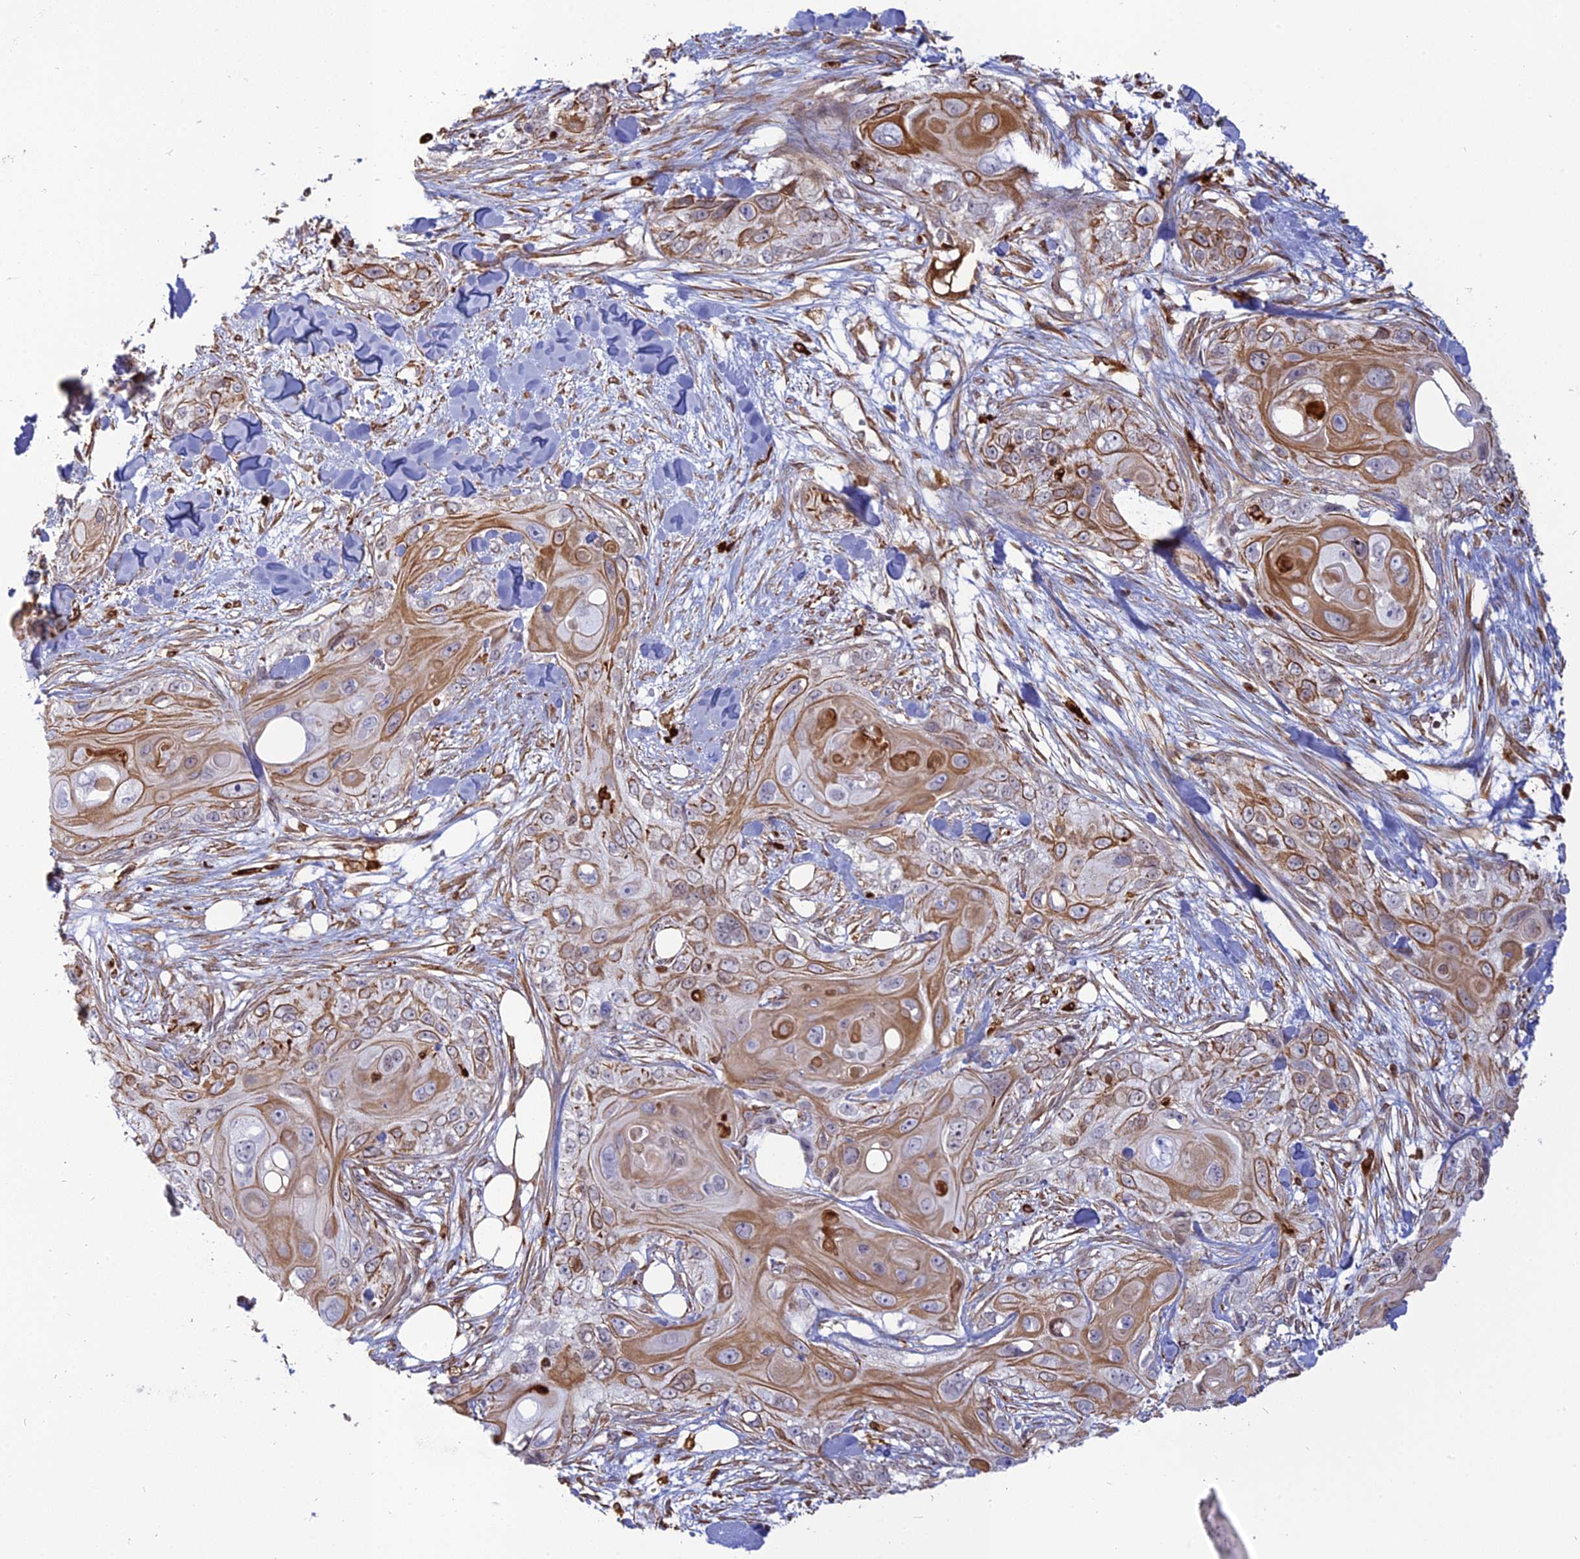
{"staining": {"intensity": "moderate", "quantity": ">75%", "location": "cytoplasmic/membranous"}, "tissue": "skin cancer", "cell_type": "Tumor cells", "image_type": "cancer", "snomed": [{"axis": "morphology", "description": "Normal tissue, NOS"}, {"axis": "morphology", "description": "Squamous cell carcinoma, NOS"}, {"axis": "topography", "description": "Skin"}], "caption": "Protein analysis of skin cancer tissue displays moderate cytoplasmic/membranous expression in approximately >75% of tumor cells.", "gene": "APOBR", "patient": {"sex": "male", "age": 72}}